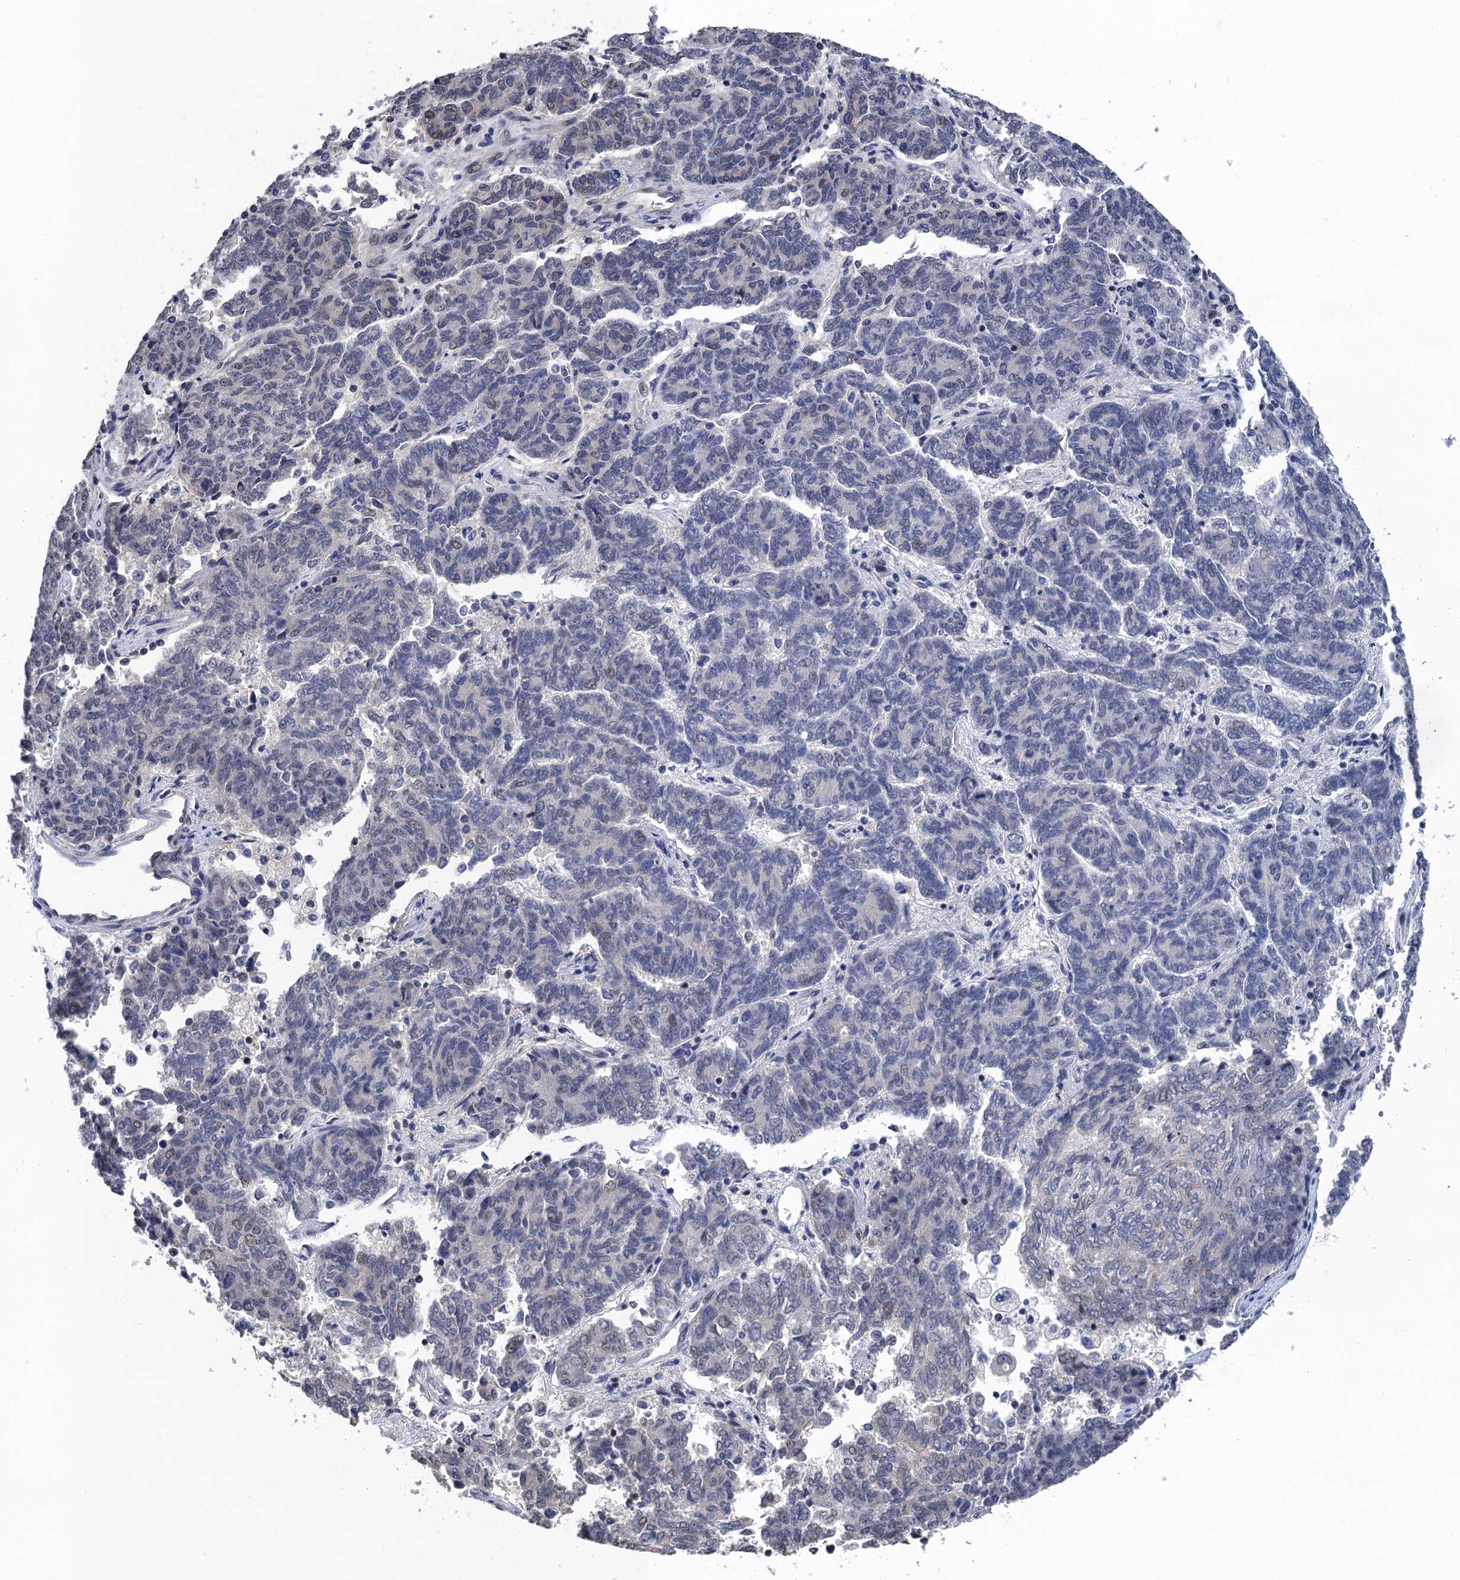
{"staining": {"intensity": "negative", "quantity": "none", "location": "none"}, "tissue": "endometrial cancer", "cell_type": "Tumor cells", "image_type": "cancer", "snomed": [{"axis": "morphology", "description": "Adenocarcinoma, NOS"}, {"axis": "topography", "description": "Endometrium"}], "caption": "IHC photomicrograph of human endometrial adenocarcinoma stained for a protein (brown), which reveals no staining in tumor cells.", "gene": "ART5", "patient": {"sex": "female", "age": 80}}